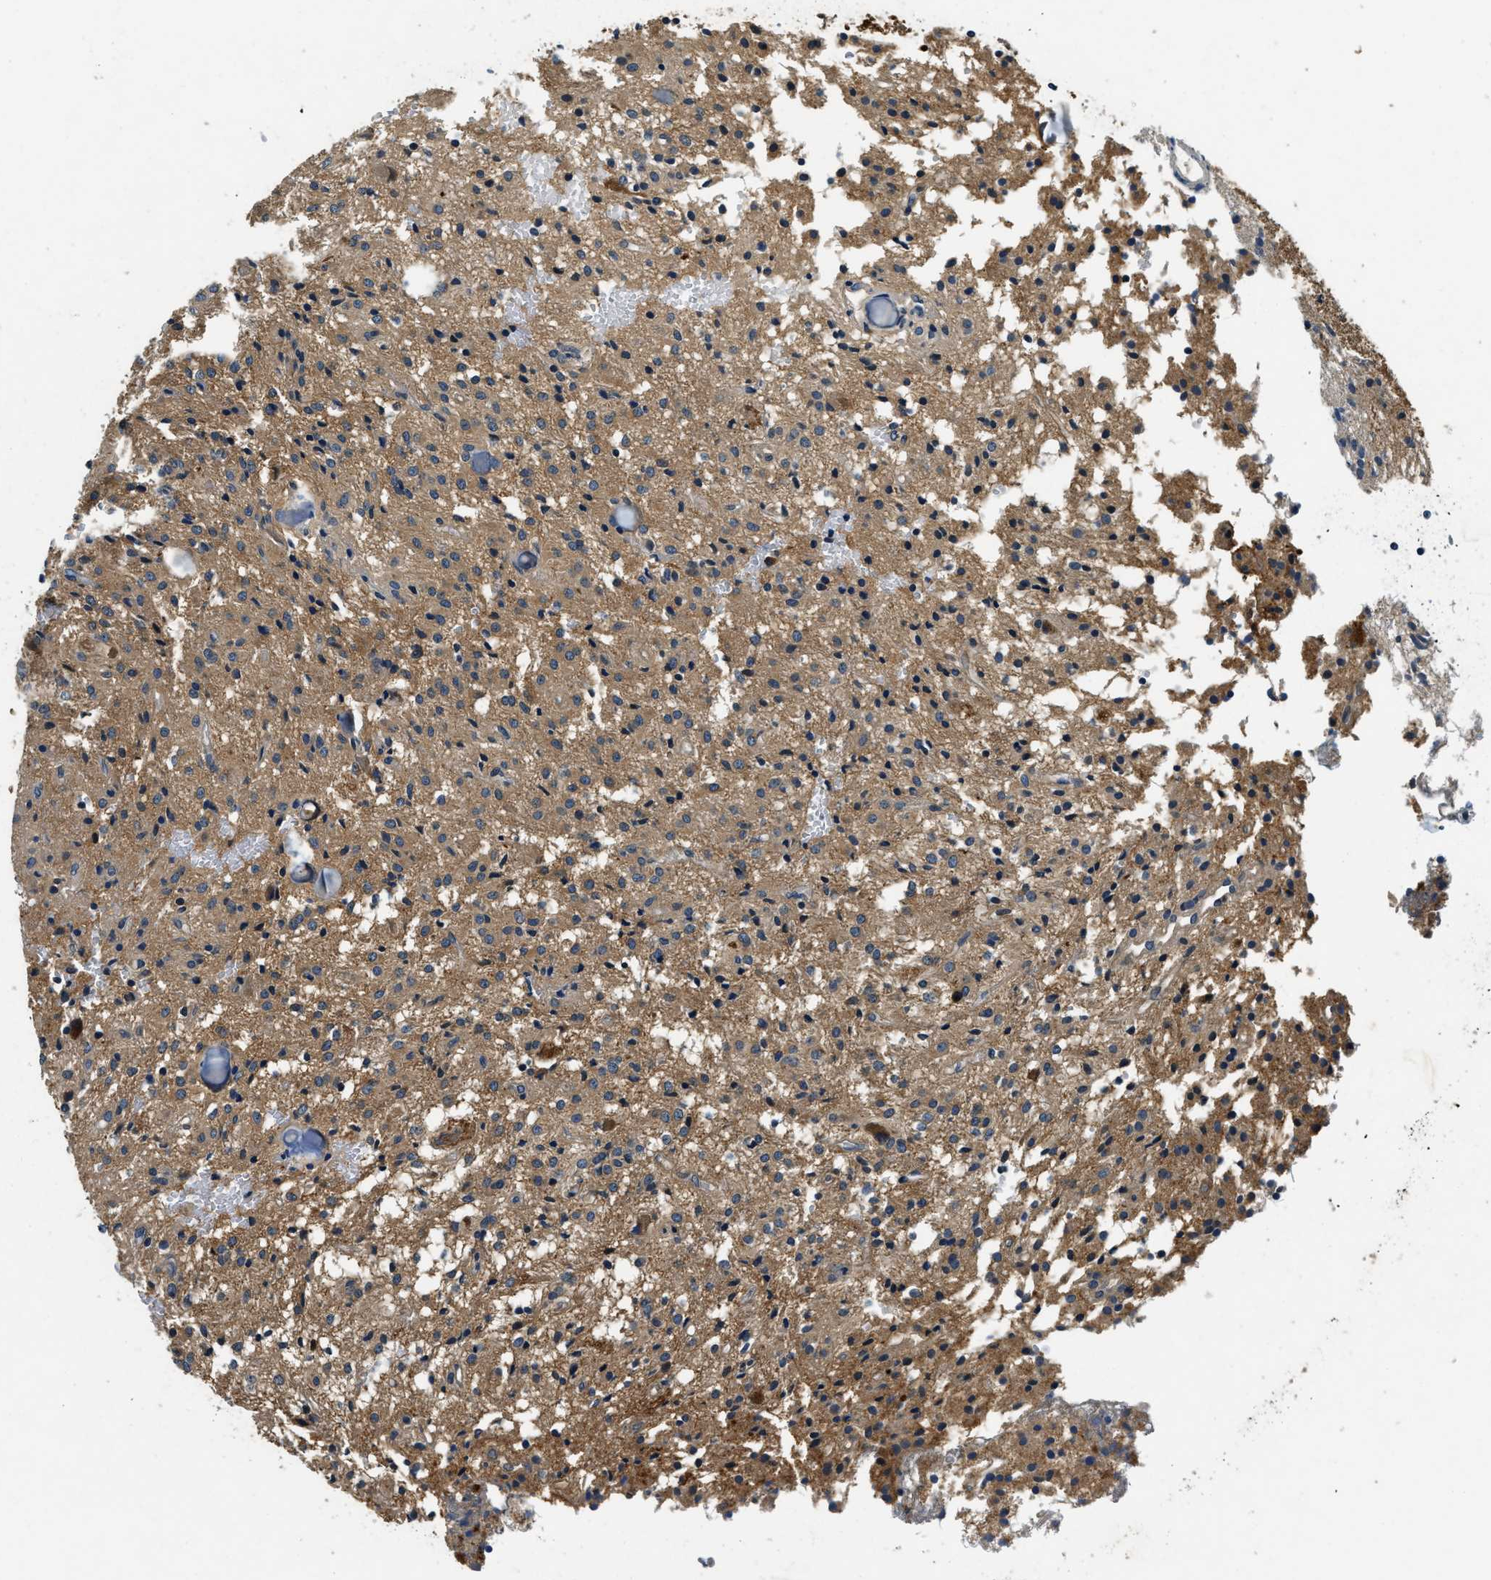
{"staining": {"intensity": "moderate", "quantity": ">75%", "location": "cytoplasmic/membranous"}, "tissue": "glioma", "cell_type": "Tumor cells", "image_type": "cancer", "snomed": [{"axis": "morphology", "description": "Glioma, malignant, High grade"}, {"axis": "topography", "description": "Brain"}], "caption": "A histopathology image of glioma stained for a protein exhibits moderate cytoplasmic/membranous brown staining in tumor cells. (DAB = brown stain, brightfield microscopy at high magnification).", "gene": "RESF1", "patient": {"sex": "female", "age": 59}}